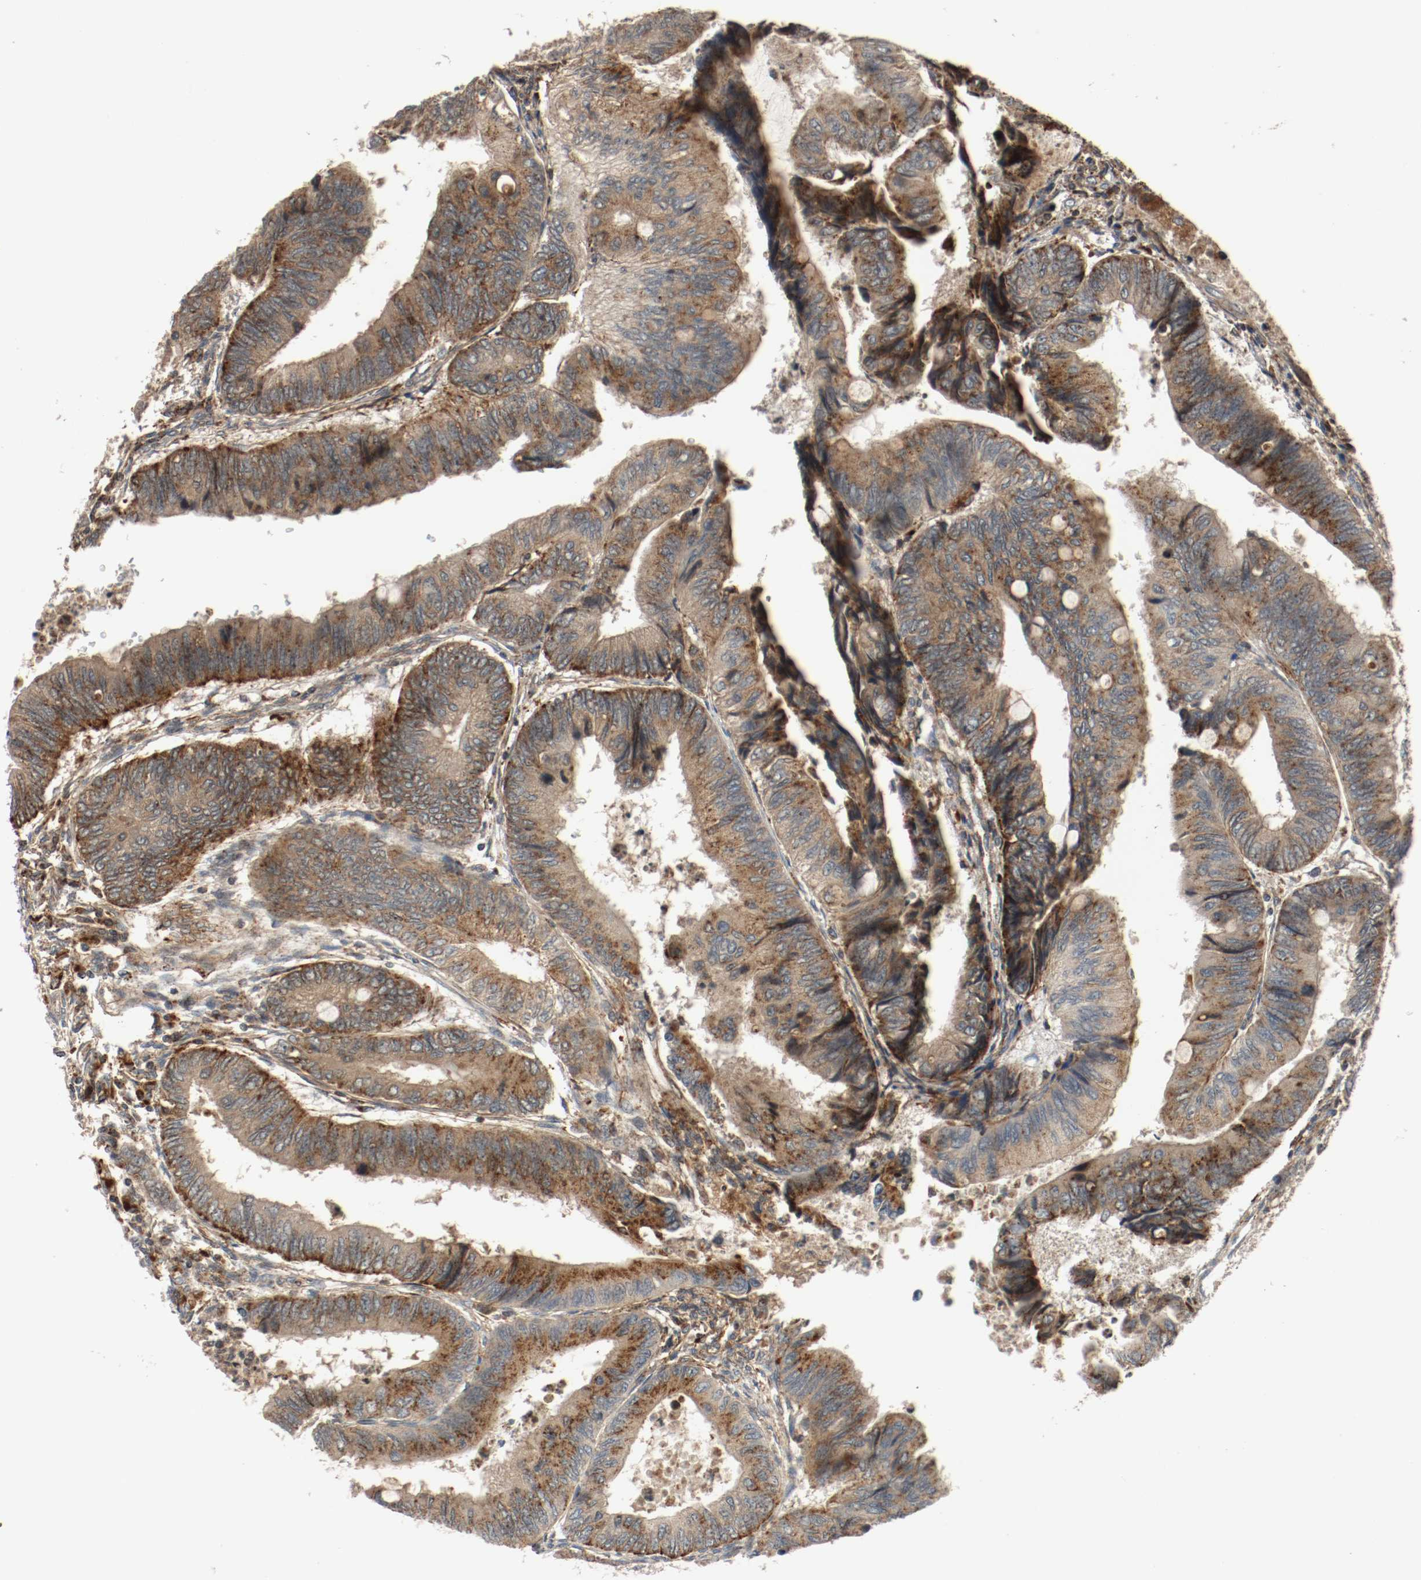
{"staining": {"intensity": "moderate", "quantity": ">75%", "location": "cytoplasmic/membranous"}, "tissue": "colorectal cancer", "cell_type": "Tumor cells", "image_type": "cancer", "snomed": [{"axis": "morphology", "description": "Normal tissue, NOS"}, {"axis": "morphology", "description": "Adenocarcinoma, NOS"}, {"axis": "topography", "description": "Rectum"}, {"axis": "topography", "description": "Peripheral nerve tissue"}], "caption": "A brown stain shows moderate cytoplasmic/membranous expression of a protein in colorectal cancer tumor cells. (brown staining indicates protein expression, while blue staining denotes nuclei).", "gene": "LAMP2", "patient": {"sex": "male", "age": 92}}